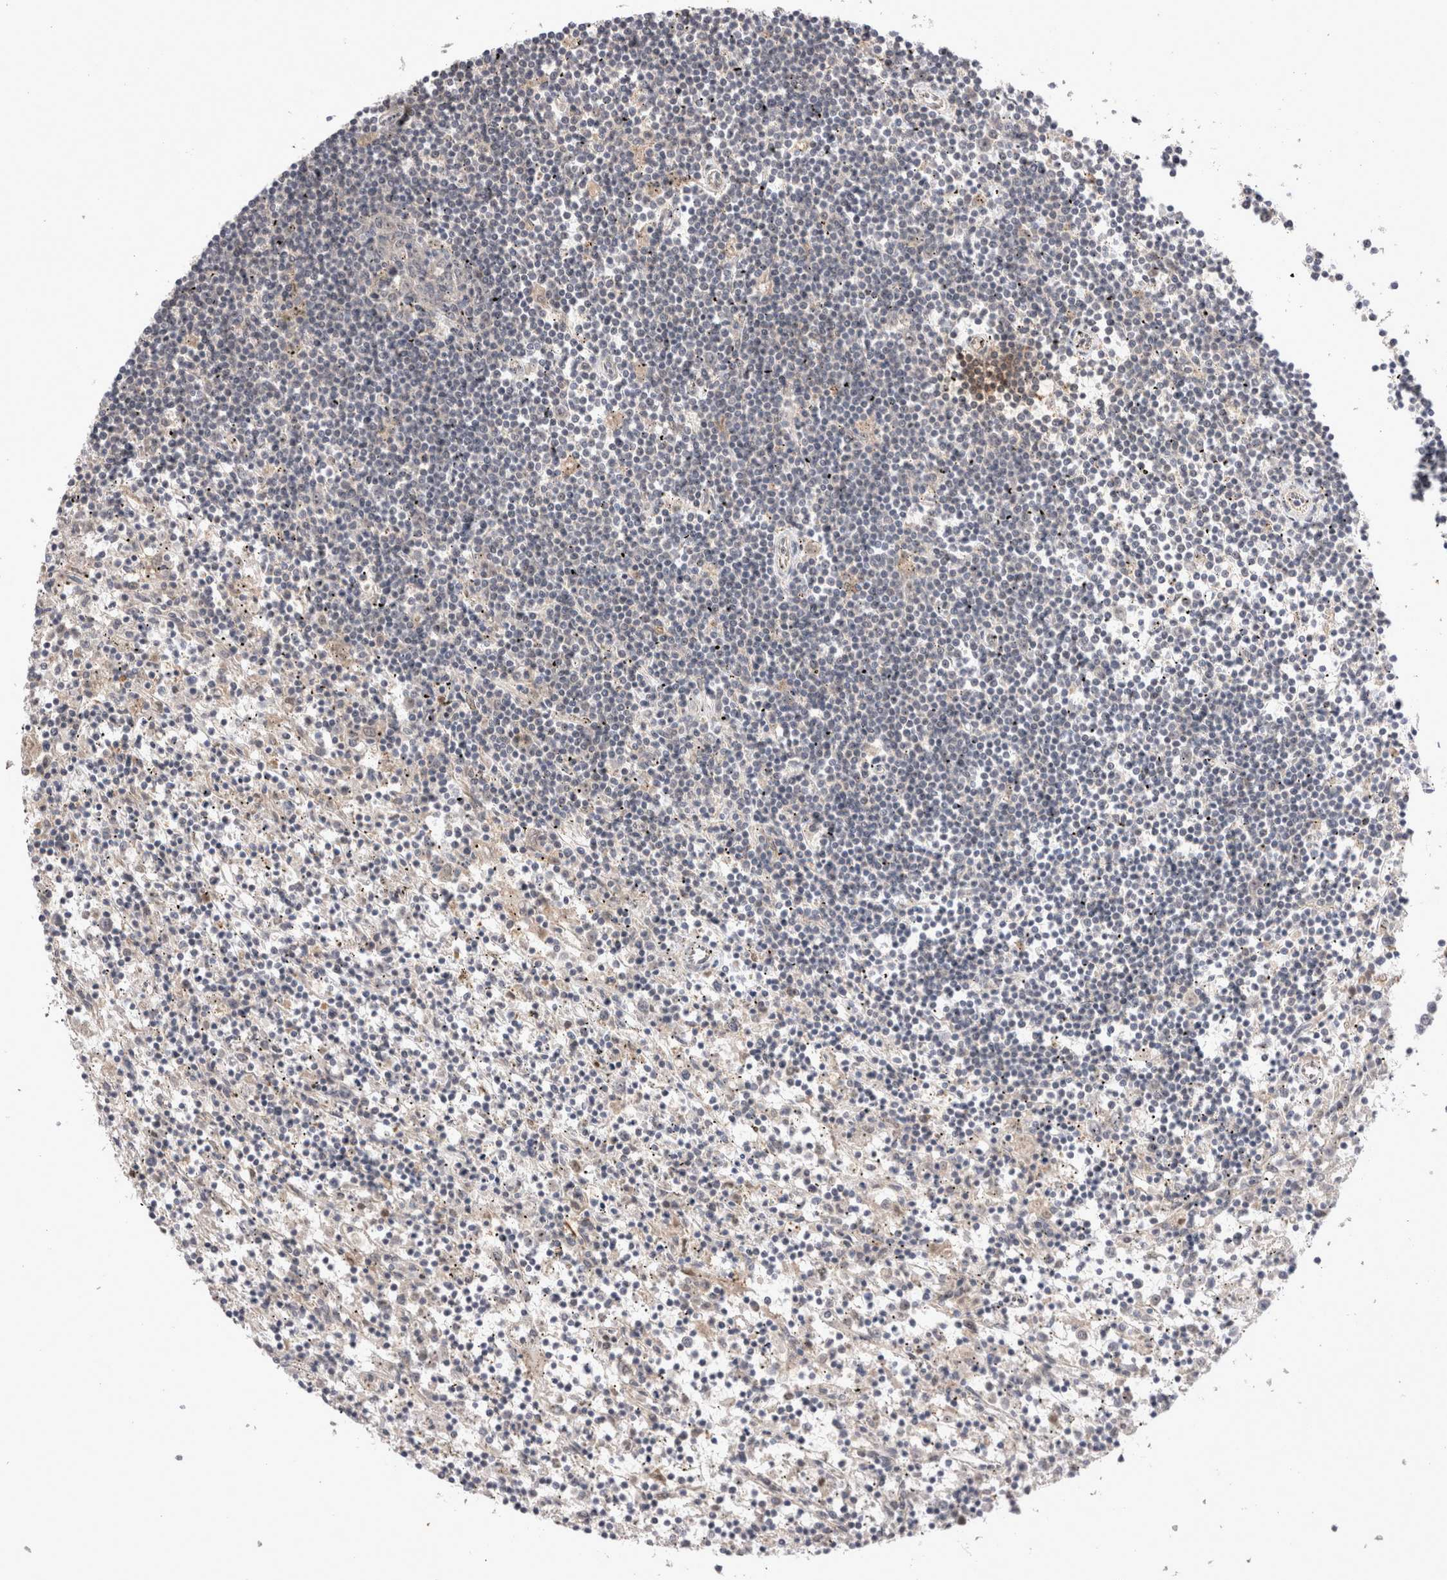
{"staining": {"intensity": "negative", "quantity": "none", "location": "none"}, "tissue": "lymphoma", "cell_type": "Tumor cells", "image_type": "cancer", "snomed": [{"axis": "morphology", "description": "Malignant lymphoma, non-Hodgkin's type, Low grade"}, {"axis": "topography", "description": "Spleen"}], "caption": "Human low-grade malignant lymphoma, non-Hodgkin's type stained for a protein using immunohistochemistry demonstrates no staining in tumor cells.", "gene": "STK11", "patient": {"sex": "male", "age": 76}}